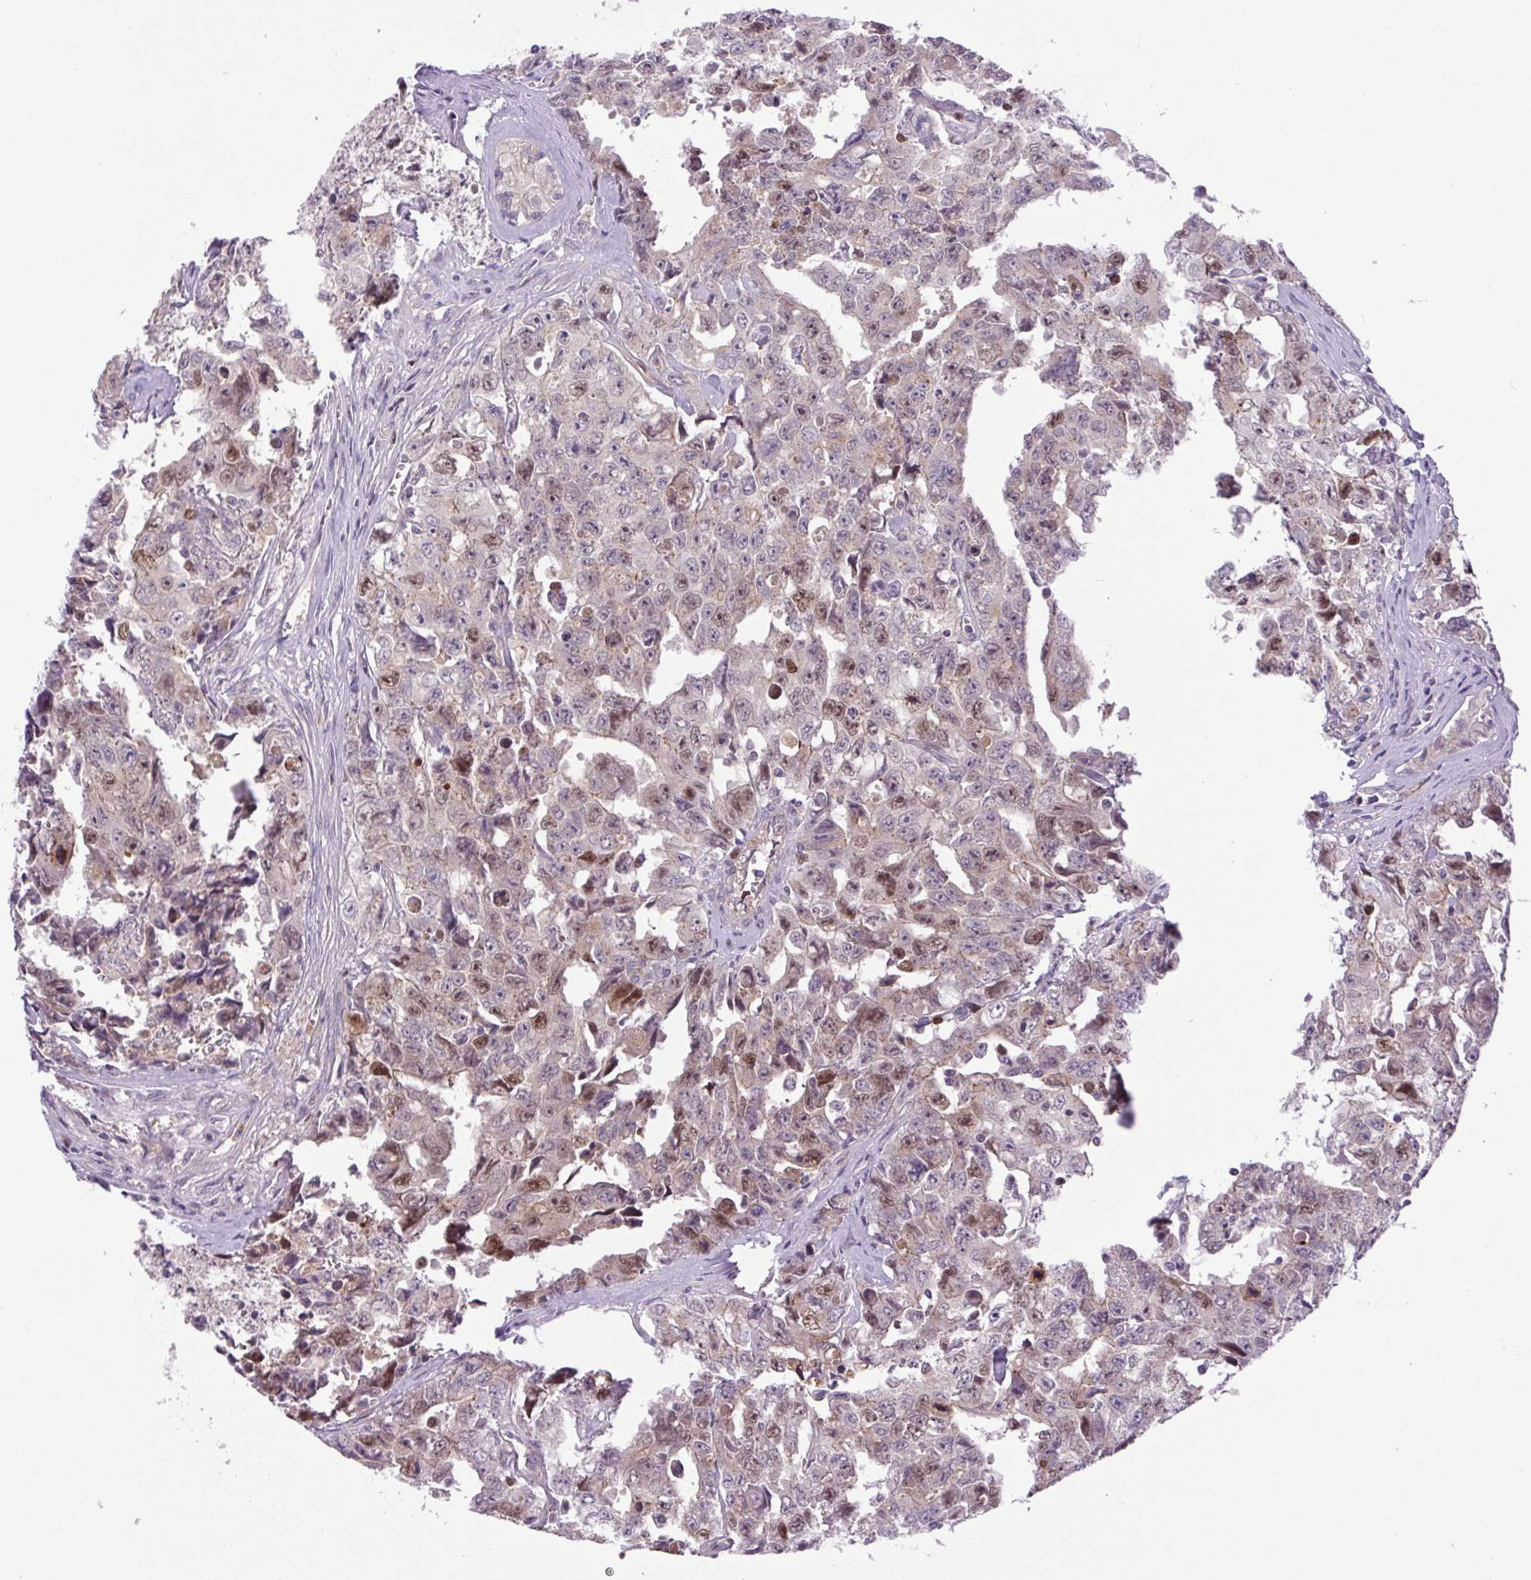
{"staining": {"intensity": "moderate", "quantity": "25%-75%", "location": "nuclear"}, "tissue": "testis cancer", "cell_type": "Tumor cells", "image_type": "cancer", "snomed": [{"axis": "morphology", "description": "Carcinoma, Embryonal, NOS"}, {"axis": "topography", "description": "Testis"}], "caption": "Tumor cells show medium levels of moderate nuclear staining in about 25%-75% of cells in human embryonal carcinoma (testis).", "gene": "KIFC1", "patient": {"sex": "male", "age": 24}}